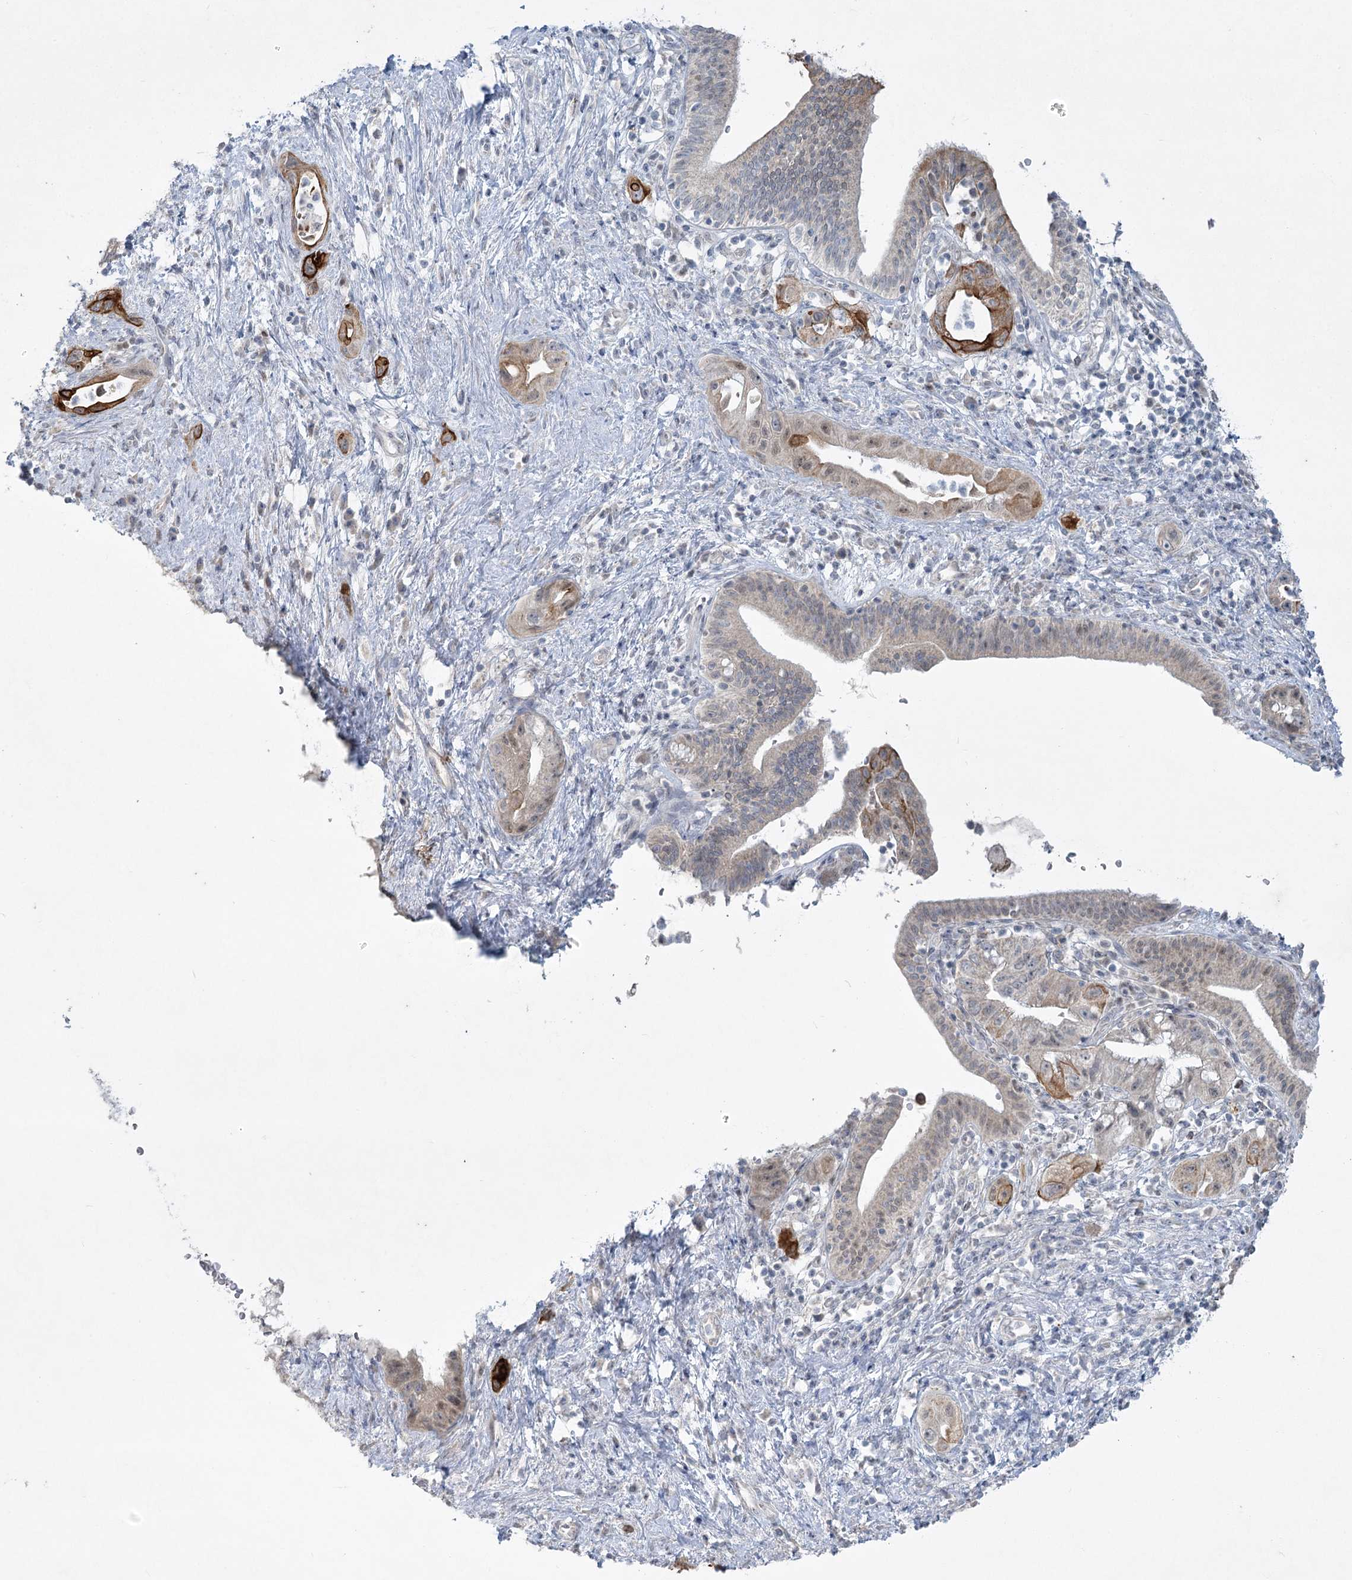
{"staining": {"intensity": "strong", "quantity": "<25%", "location": "cytoplasmic/membranous"}, "tissue": "pancreatic cancer", "cell_type": "Tumor cells", "image_type": "cancer", "snomed": [{"axis": "morphology", "description": "Adenocarcinoma, NOS"}, {"axis": "topography", "description": "Pancreas"}], "caption": "The micrograph exhibits a brown stain indicating the presence of a protein in the cytoplasmic/membranous of tumor cells in adenocarcinoma (pancreatic).", "gene": "ABITRAM", "patient": {"sex": "female", "age": 73}}